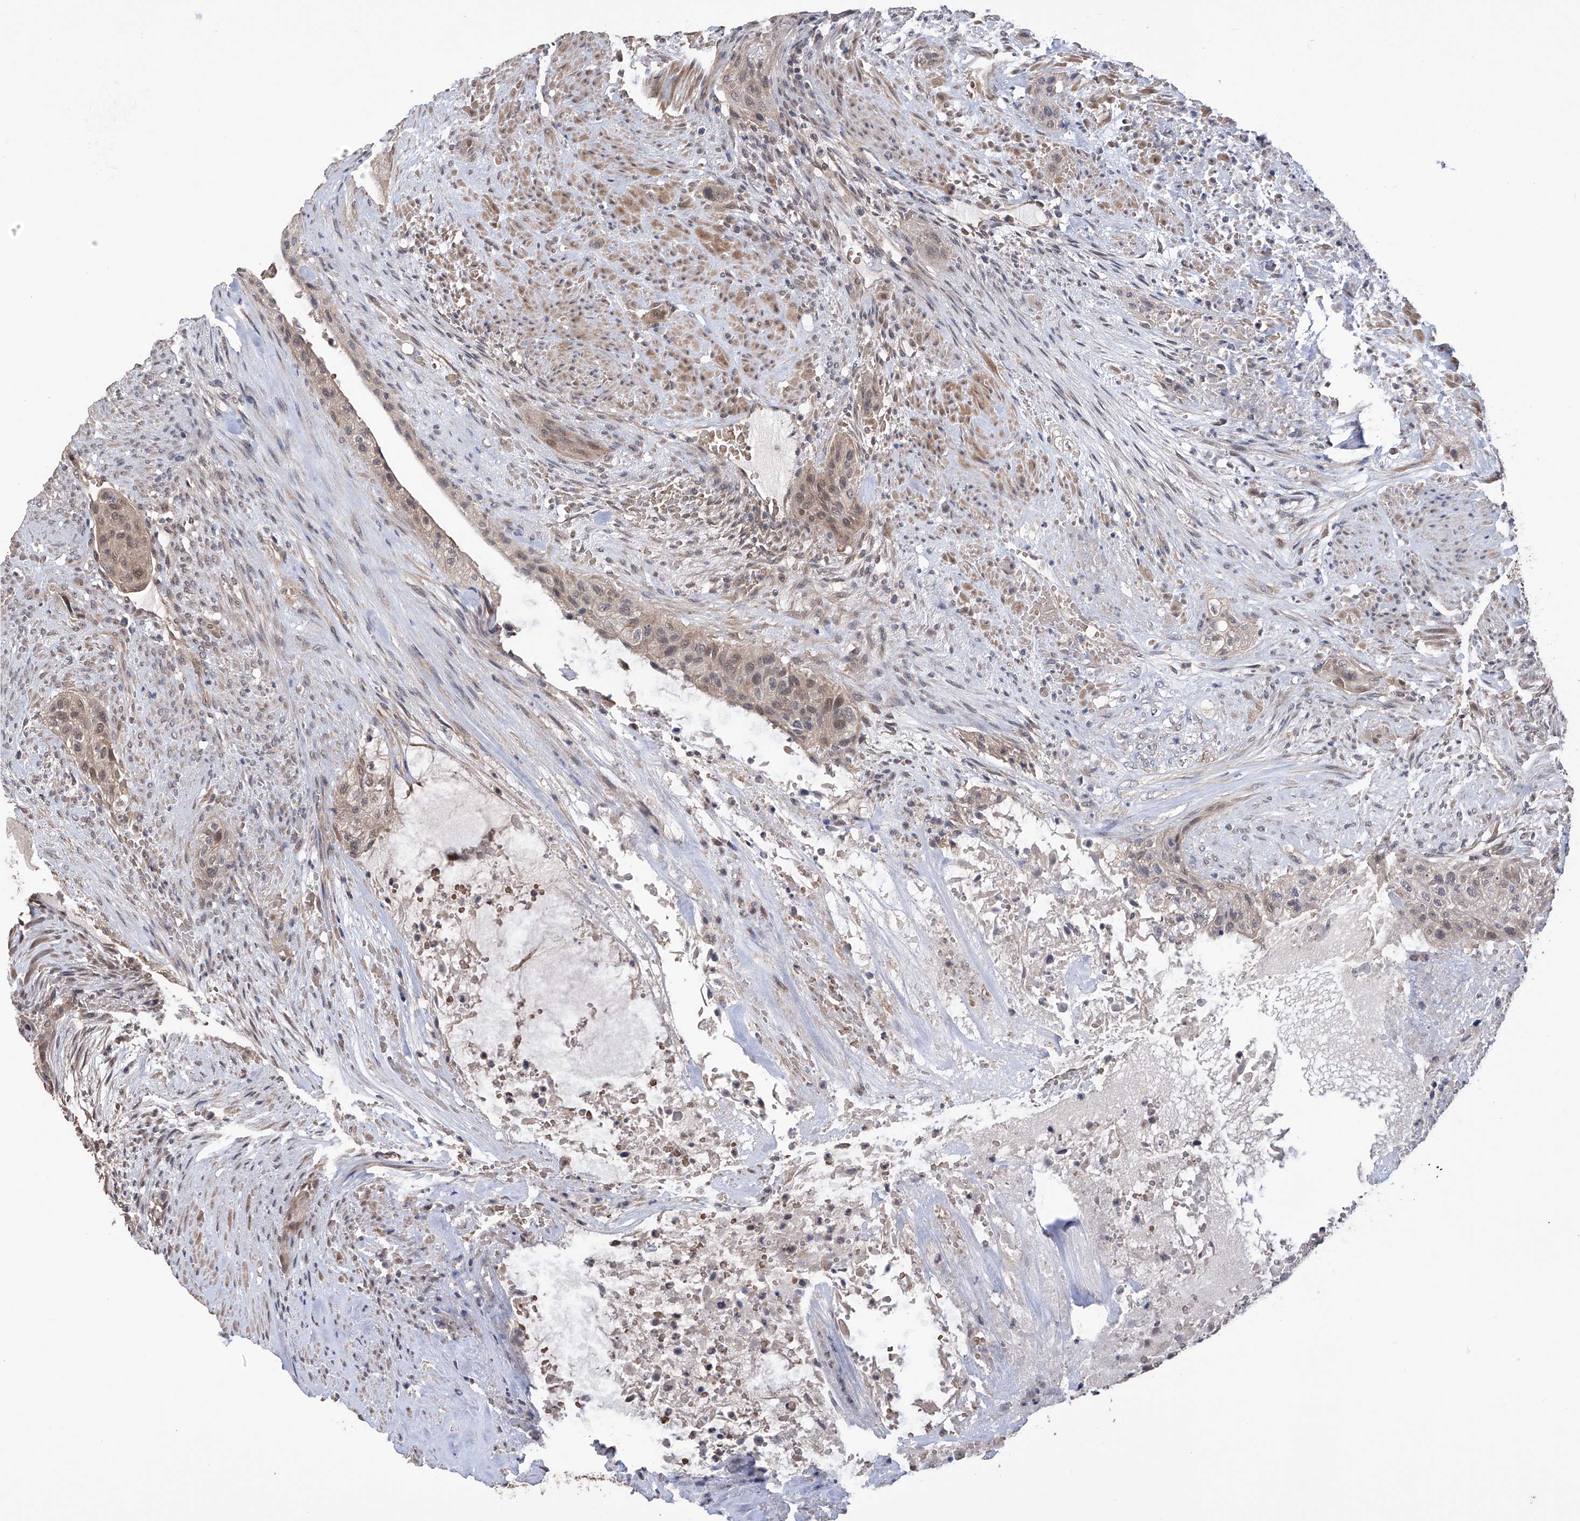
{"staining": {"intensity": "weak", "quantity": "25%-75%", "location": "nuclear"}, "tissue": "urothelial cancer", "cell_type": "Tumor cells", "image_type": "cancer", "snomed": [{"axis": "morphology", "description": "Urothelial carcinoma, High grade"}, {"axis": "topography", "description": "Urinary bladder"}], "caption": "Protein positivity by IHC demonstrates weak nuclear positivity in approximately 25%-75% of tumor cells in high-grade urothelial carcinoma. Immunohistochemistry (ihc) stains the protein in brown and the nuclei are stained blue.", "gene": "LYSMD4", "patient": {"sex": "male", "age": 35}}